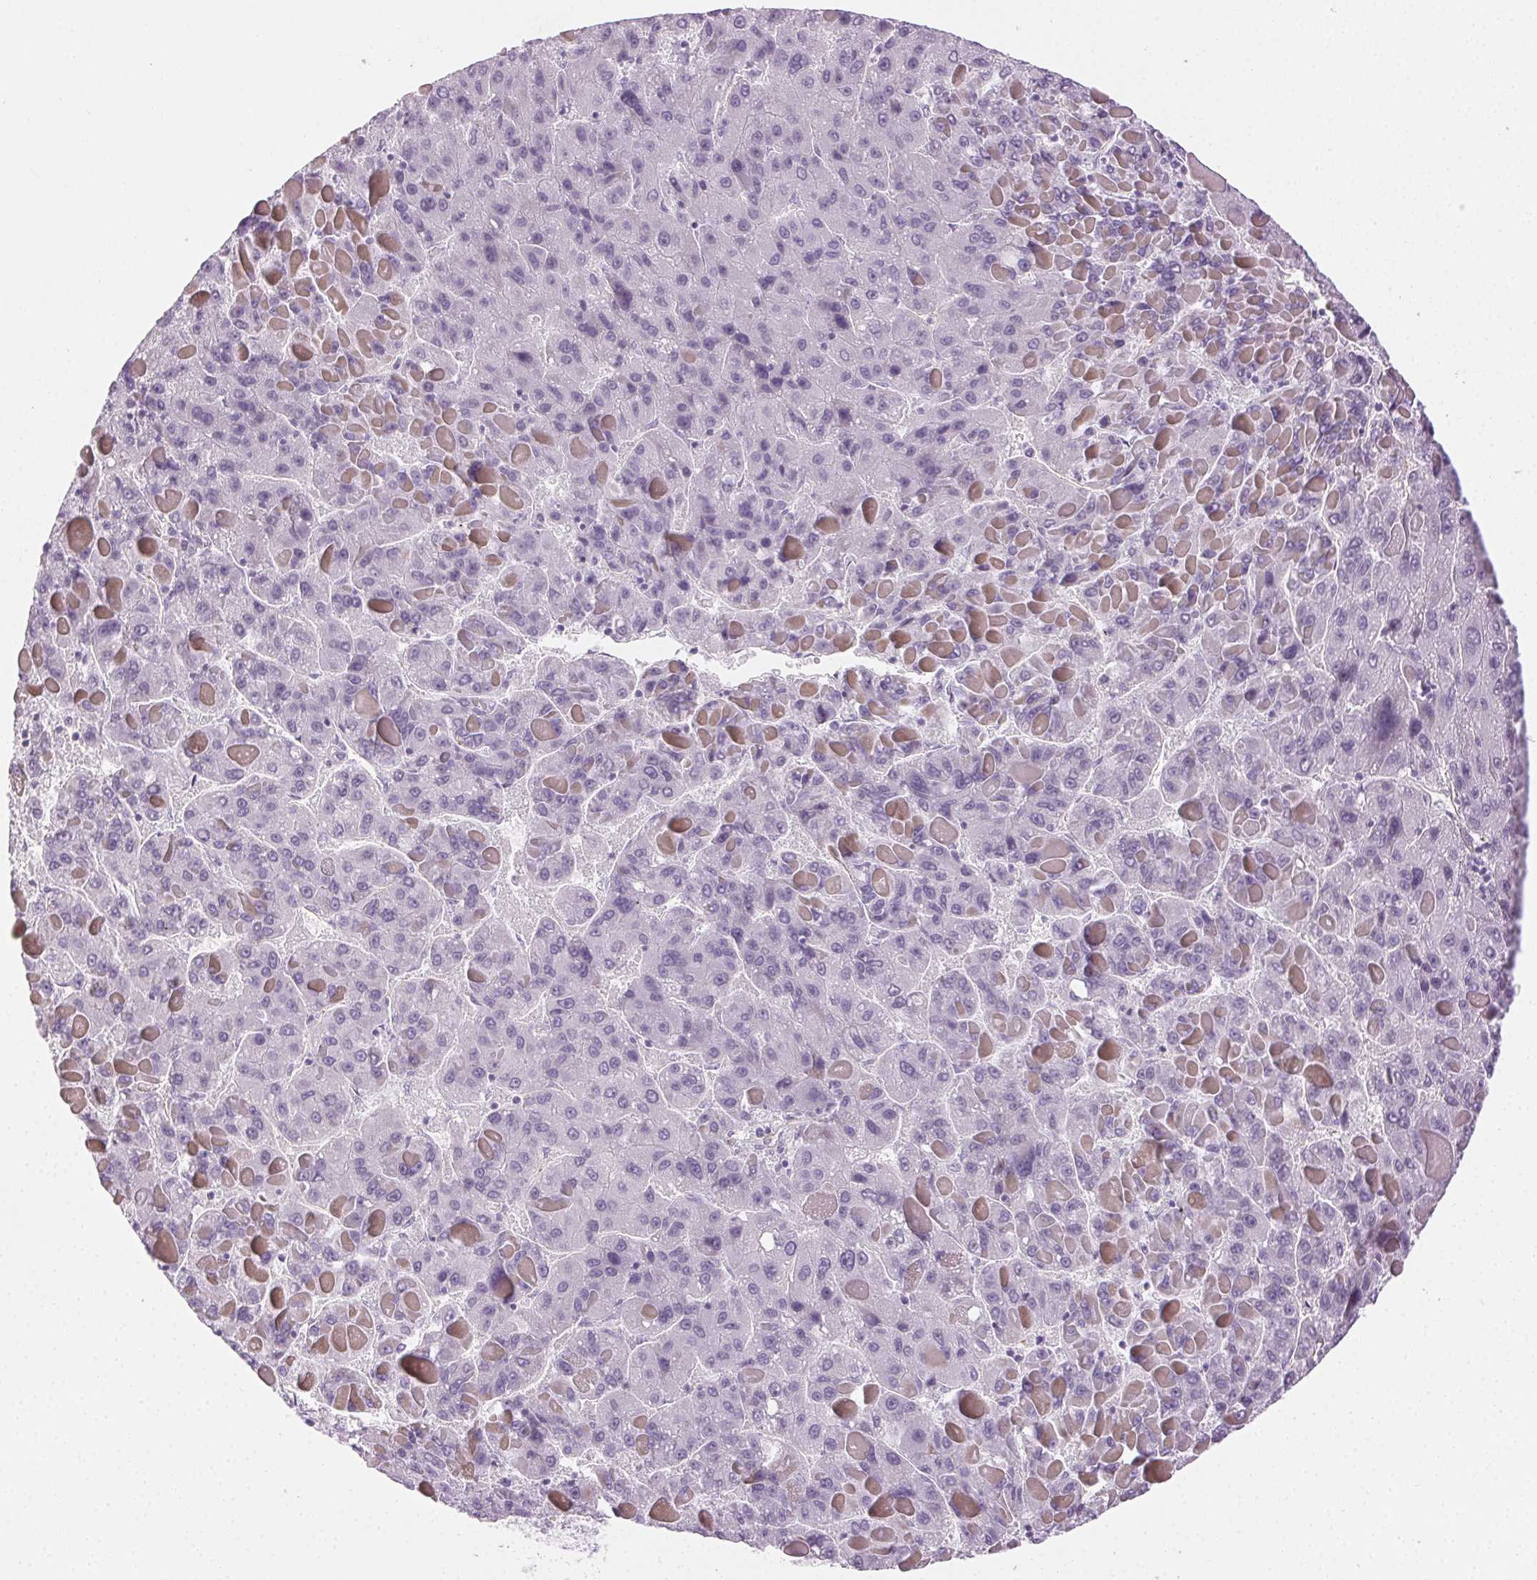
{"staining": {"intensity": "negative", "quantity": "none", "location": "none"}, "tissue": "liver cancer", "cell_type": "Tumor cells", "image_type": "cancer", "snomed": [{"axis": "morphology", "description": "Carcinoma, Hepatocellular, NOS"}, {"axis": "topography", "description": "Liver"}], "caption": "Photomicrograph shows no protein staining in tumor cells of liver cancer tissue.", "gene": "AIF1L", "patient": {"sex": "female", "age": 82}}